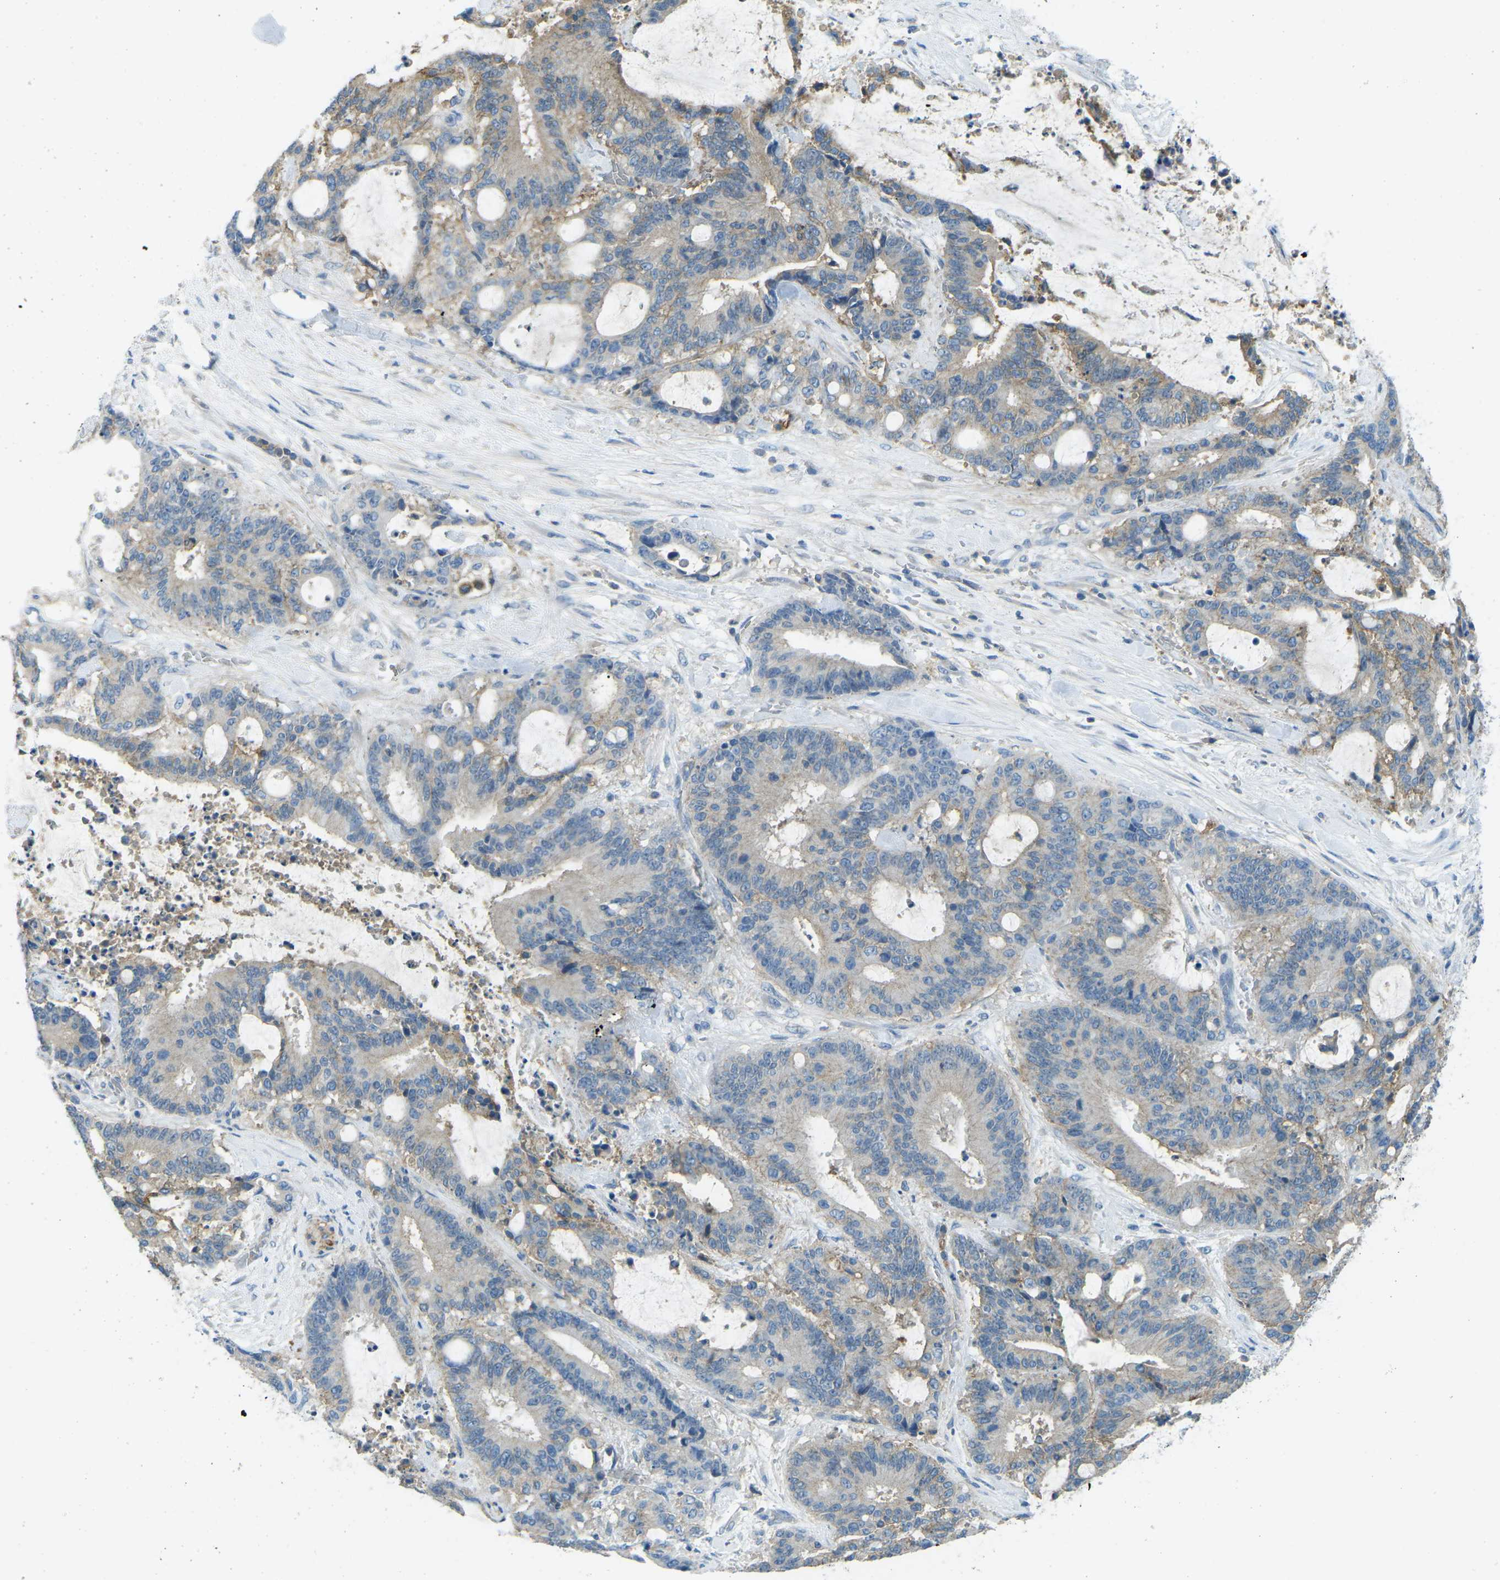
{"staining": {"intensity": "weak", "quantity": "<25%", "location": "cytoplasmic/membranous"}, "tissue": "liver cancer", "cell_type": "Tumor cells", "image_type": "cancer", "snomed": [{"axis": "morphology", "description": "Normal tissue, NOS"}, {"axis": "morphology", "description": "Cholangiocarcinoma"}, {"axis": "topography", "description": "Liver"}, {"axis": "topography", "description": "Peripheral nerve tissue"}], "caption": "Cholangiocarcinoma (liver) was stained to show a protein in brown. There is no significant positivity in tumor cells.", "gene": "CD47", "patient": {"sex": "female", "age": 73}}